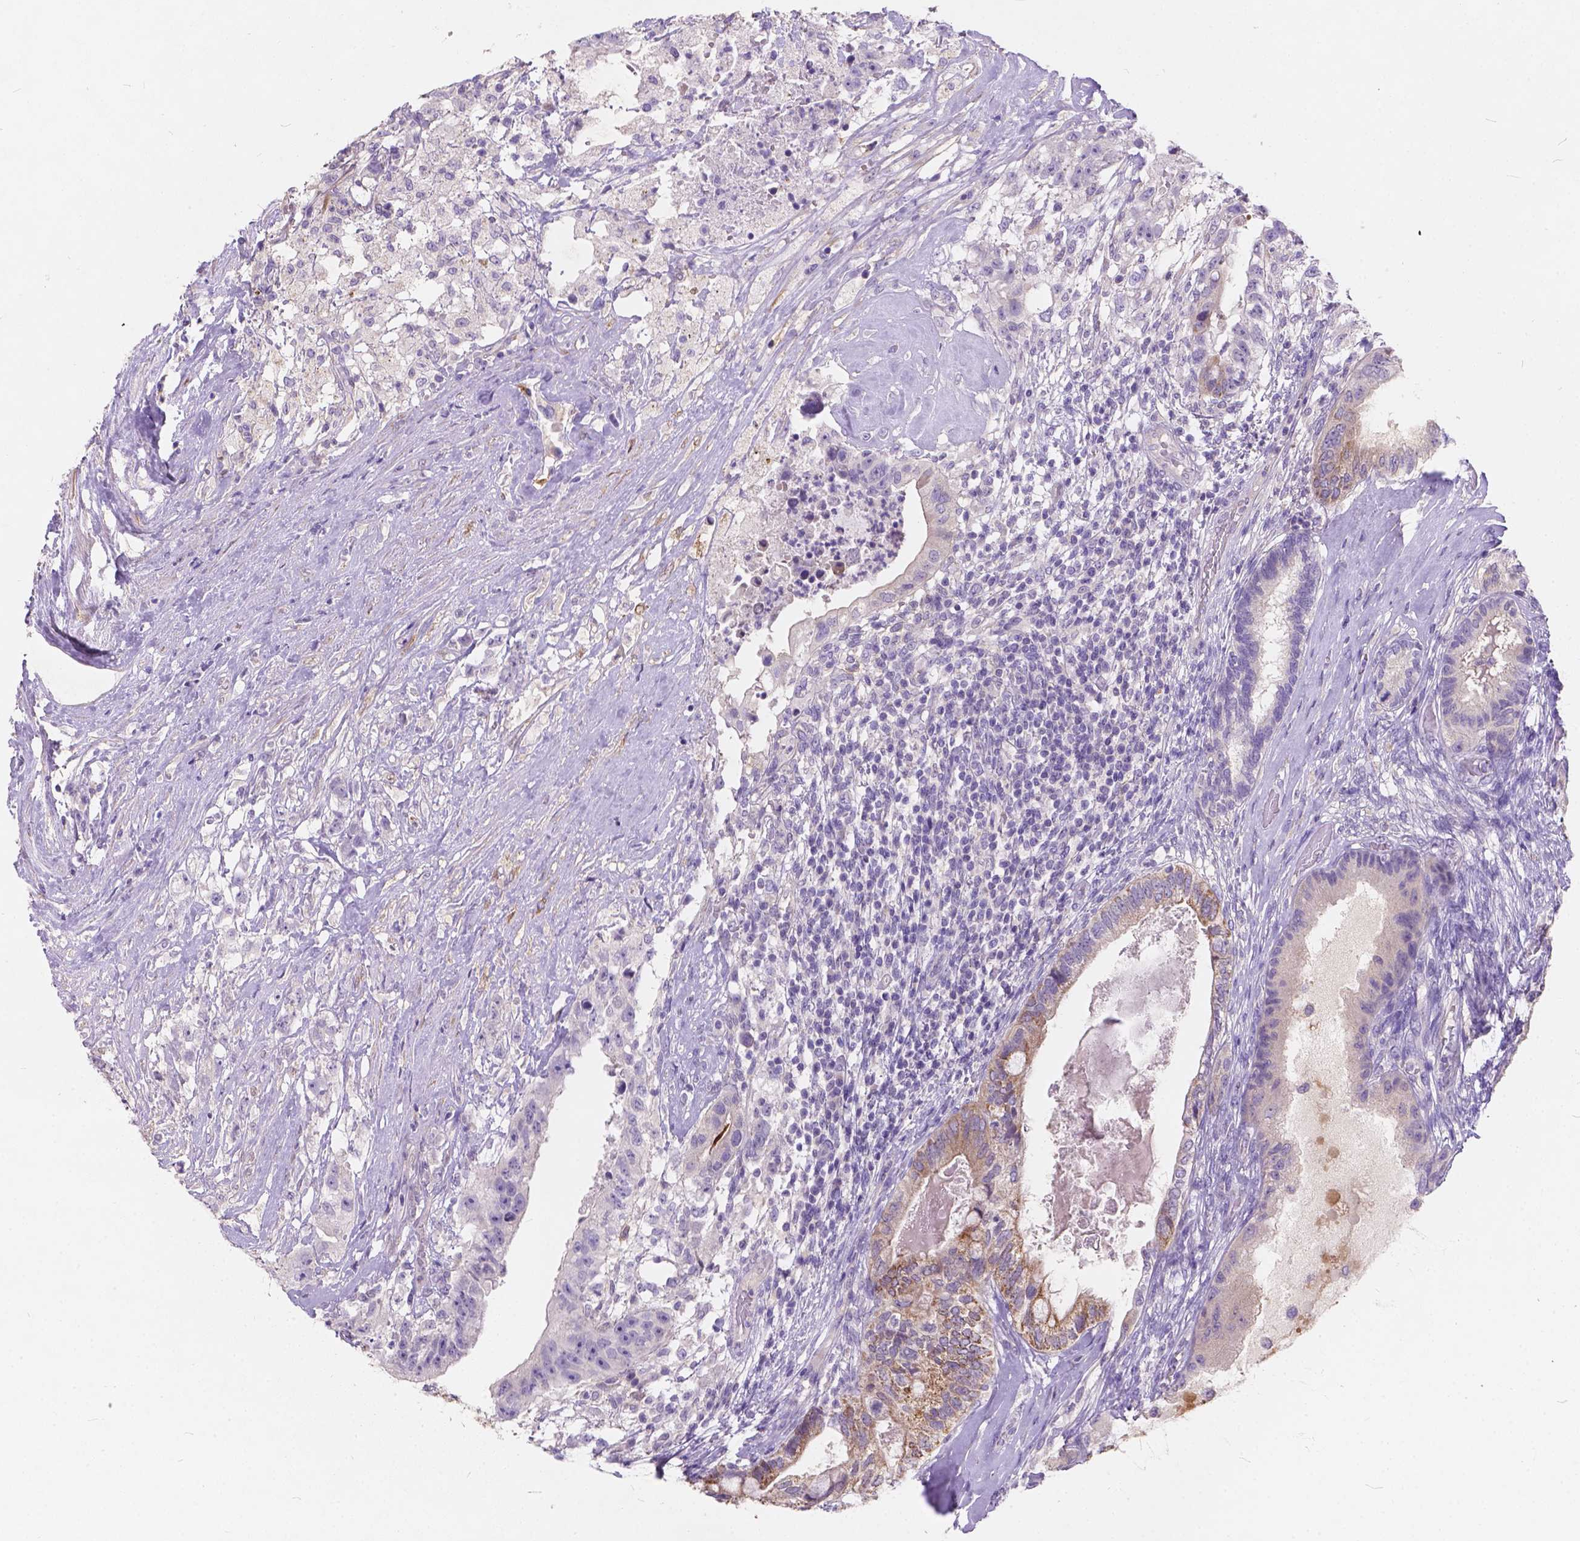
{"staining": {"intensity": "moderate", "quantity": "<25%", "location": "cytoplasmic/membranous"}, "tissue": "testis cancer", "cell_type": "Tumor cells", "image_type": "cancer", "snomed": [{"axis": "morphology", "description": "Seminoma, NOS"}, {"axis": "morphology", "description": "Carcinoma, Embryonal, NOS"}, {"axis": "topography", "description": "Testis"}], "caption": "Human embryonal carcinoma (testis) stained with a brown dye reveals moderate cytoplasmic/membranous positive positivity in about <25% of tumor cells.", "gene": "PEX11G", "patient": {"sex": "male", "age": 41}}